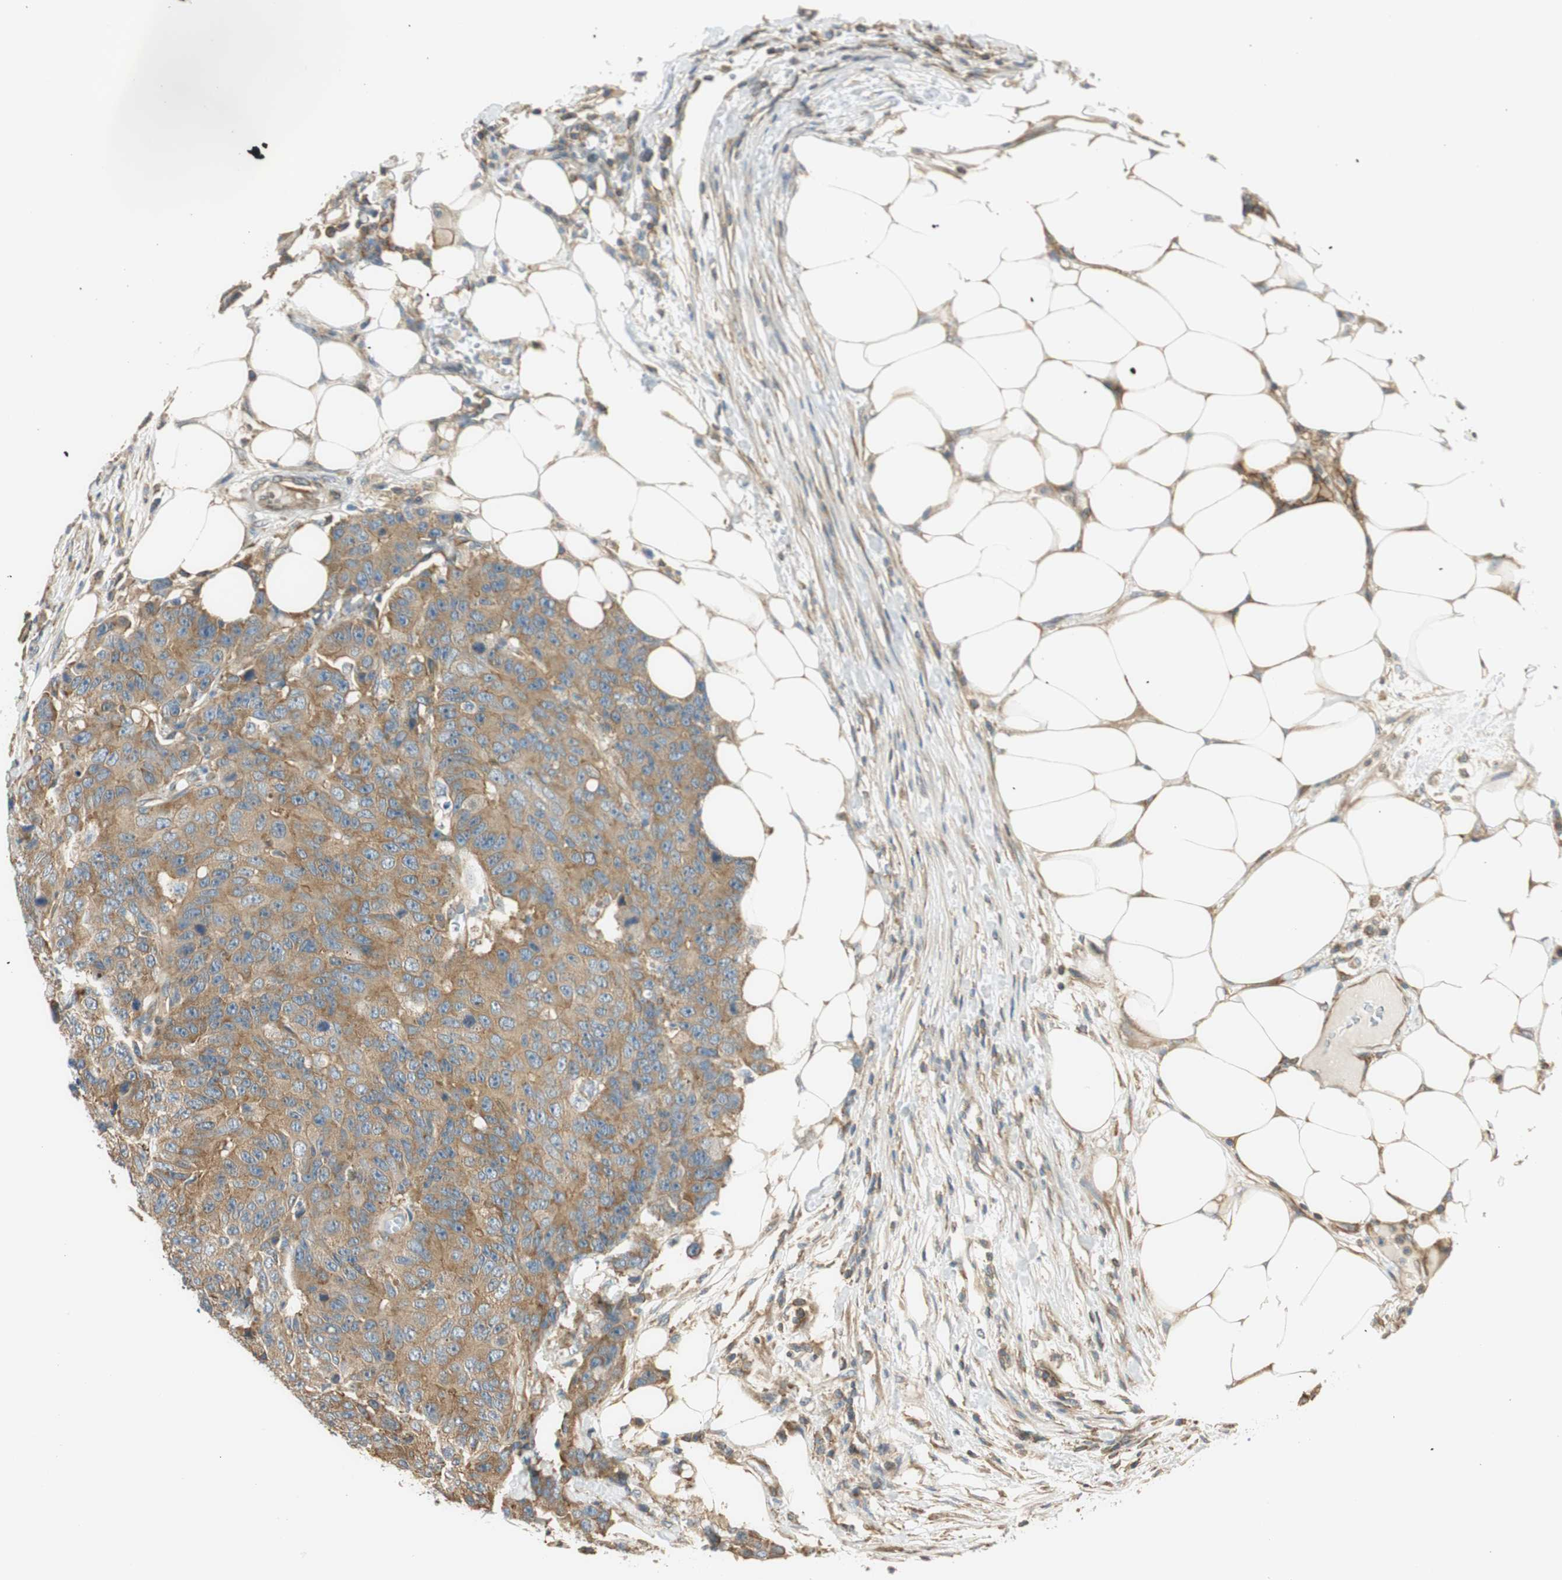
{"staining": {"intensity": "moderate", "quantity": ">75%", "location": "cytoplasmic/membranous"}, "tissue": "colorectal cancer", "cell_type": "Tumor cells", "image_type": "cancer", "snomed": [{"axis": "morphology", "description": "Adenocarcinoma, NOS"}, {"axis": "topography", "description": "Colon"}], "caption": "A brown stain highlights moderate cytoplasmic/membranous staining of a protein in human adenocarcinoma (colorectal) tumor cells. Using DAB (brown) and hematoxylin (blue) stains, captured at high magnification using brightfield microscopy.", "gene": "PI4K2B", "patient": {"sex": "female", "age": 86}}